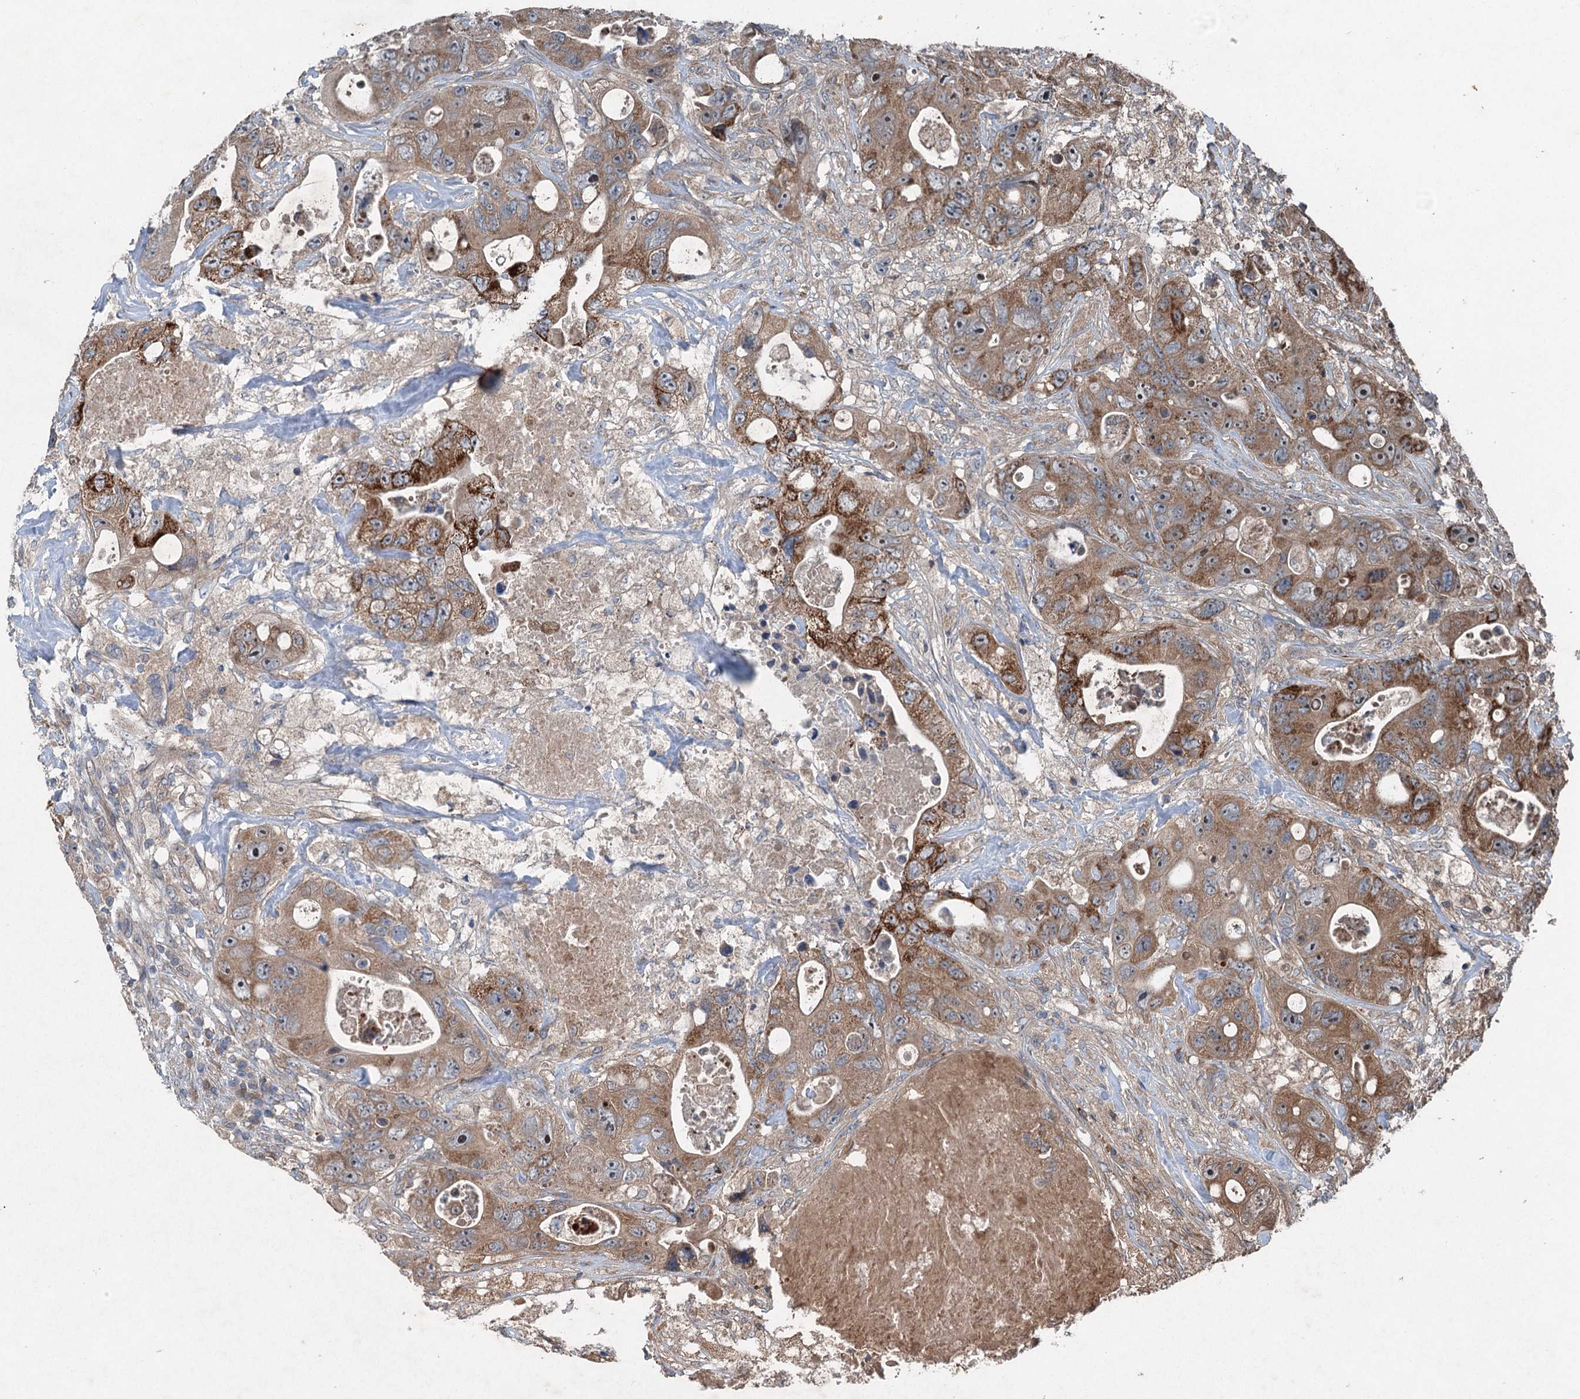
{"staining": {"intensity": "moderate", "quantity": ">75%", "location": "cytoplasmic/membranous"}, "tissue": "colorectal cancer", "cell_type": "Tumor cells", "image_type": "cancer", "snomed": [{"axis": "morphology", "description": "Adenocarcinoma, NOS"}, {"axis": "topography", "description": "Colon"}], "caption": "Immunohistochemistry photomicrograph of human colorectal adenocarcinoma stained for a protein (brown), which reveals medium levels of moderate cytoplasmic/membranous staining in approximately >75% of tumor cells.", "gene": "ALAS1", "patient": {"sex": "female", "age": 46}}